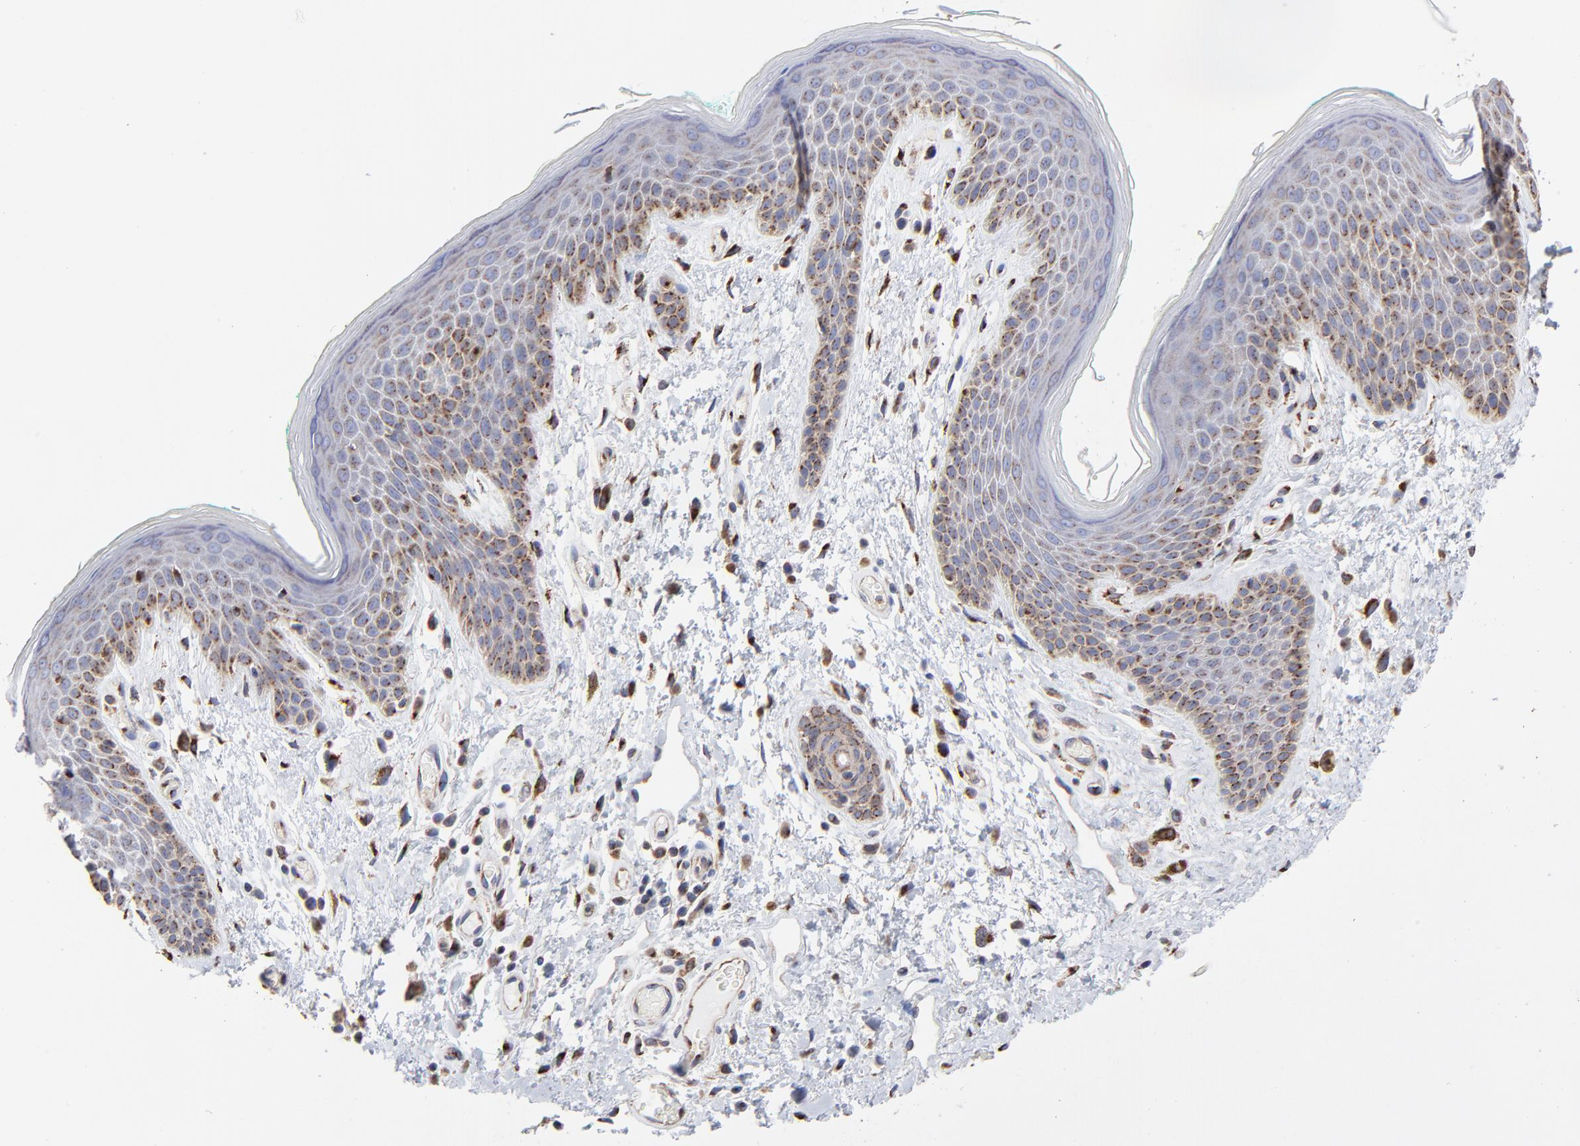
{"staining": {"intensity": "moderate", "quantity": "25%-75%", "location": "cytoplasmic/membranous"}, "tissue": "skin", "cell_type": "Epidermal cells", "image_type": "normal", "snomed": [{"axis": "morphology", "description": "Normal tissue, NOS"}, {"axis": "topography", "description": "Anal"}], "caption": "Skin stained with DAB IHC exhibits medium levels of moderate cytoplasmic/membranous staining in about 25%-75% of epidermal cells. (DAB (3,3'-diaminobenzidine) IHC, brown staining for protein, blue staining for nuclei).", "gene": "LMAN1", "patient": {"sex": "male", "age": 74}}